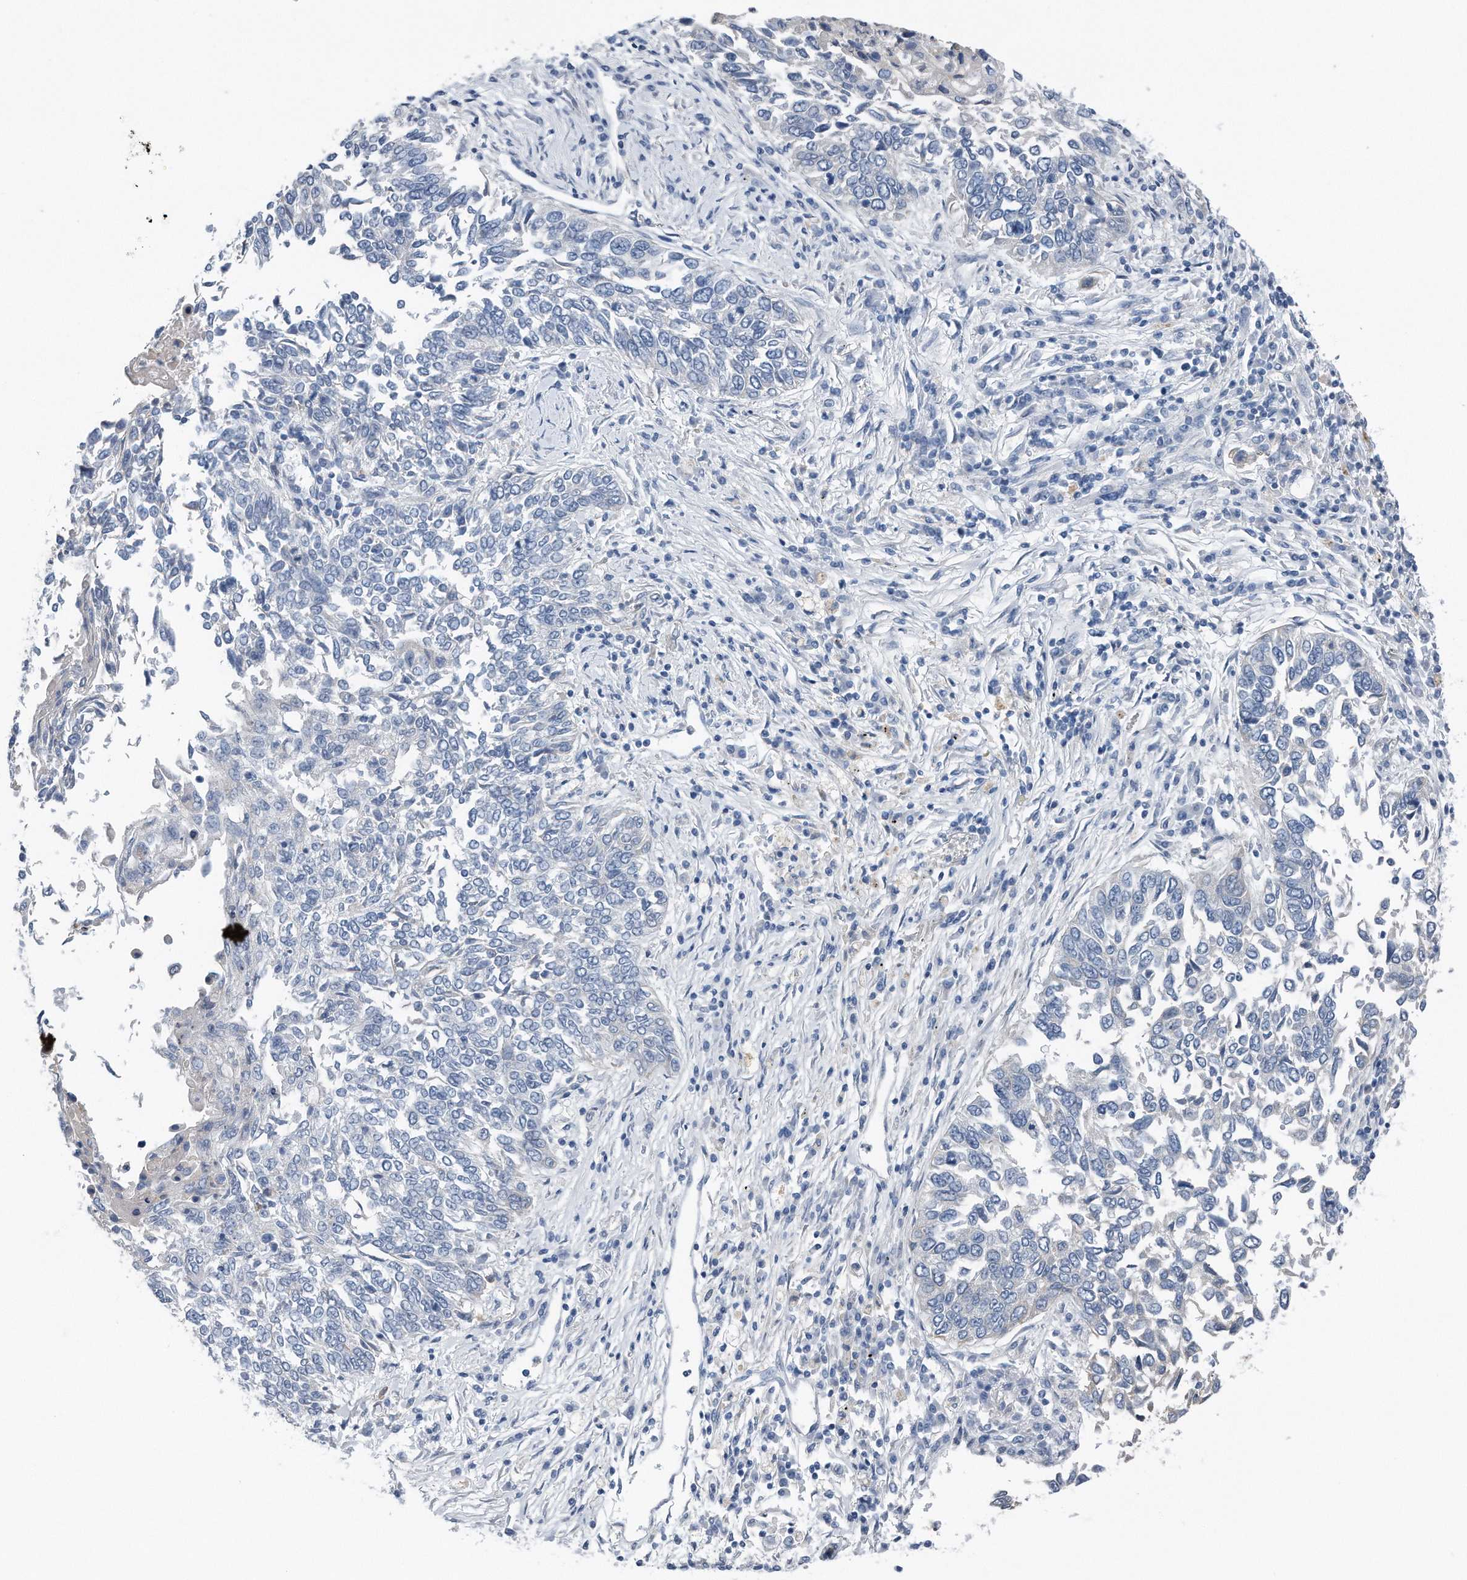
{"staining": {"intensity": "negative", "quantity": "none", "location": "none"}, "tissue": "lung cancer", "cell_type": "Tumor cells", "image_type": "cancer", "snomed": [{"axis": "morphology", "description": "Normal tissue, NOS"}, {"axis": "morphology", "description": "Squamous cell carcinoma, NOS"}, {"axis": "topography", "description": "Cartilage tissue"}, {"axis": "topography", "description": "Bronchus"}, {"axis": "topography", "description": "Lung"}, {"axis": "topography", "description": "Peripheral nerve tissue"}], "caption": "IHC histopathology image of human lung cancer (squamous cell carcinoma) stained for a protein (brown), which reveals no positivity in tumor cells.", "gene": "YRDC", "patient": {"sex": "female", "age": 49}}